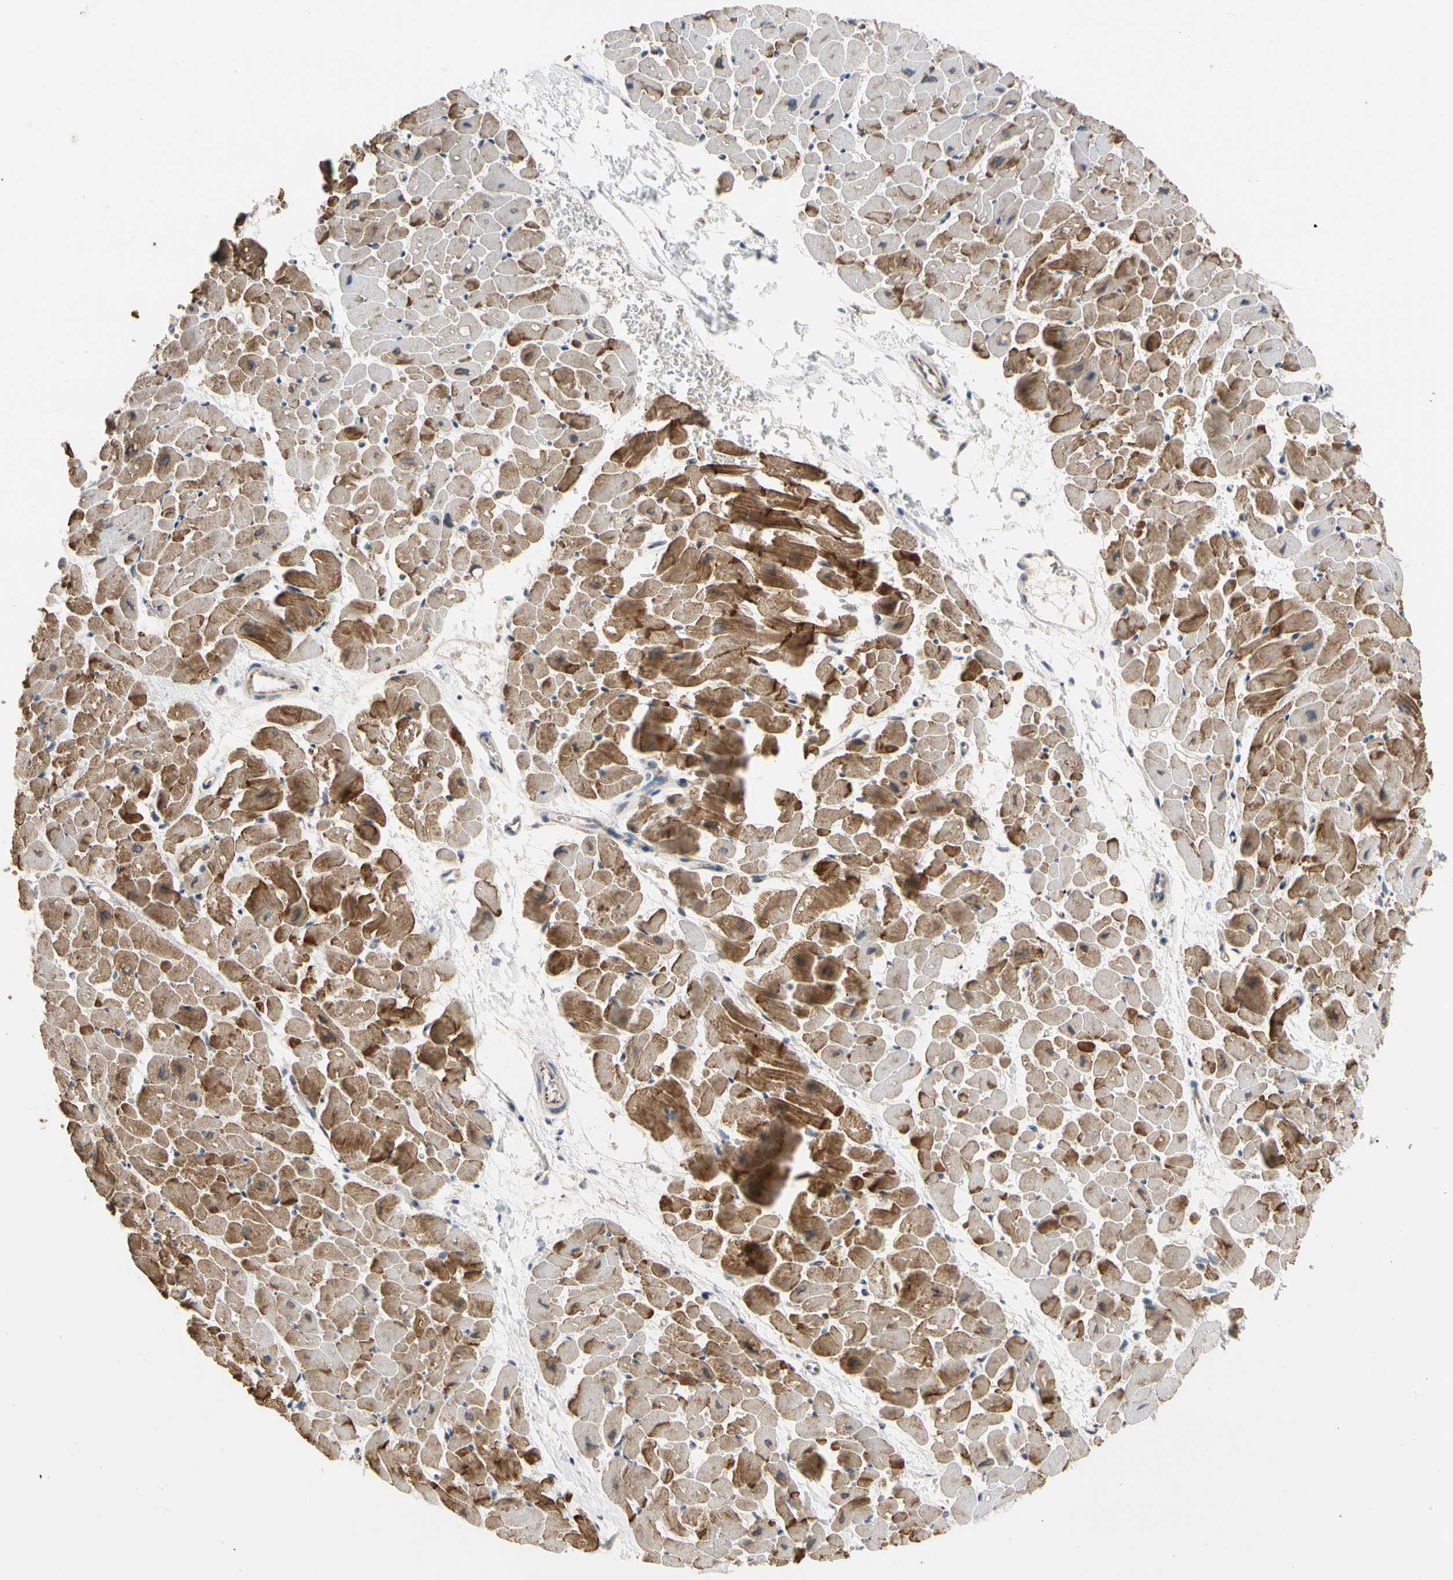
{"staining": {"intensity": "strong", "quantity": "25%-75%", "location": "cytoplasmic/membranous"}, "tissue": "heart muscle", "cell_type": "Cardiomyocytes", "image_type": "normal", "snomed": [{"axis": "morphology", "description": "Normal tissue, NOS"}, {"axis": "topography", "description": "Heart"}], "caption": "Protein staining shows strong cytoplasmic/membranous expression in about 25%-75% of cardiomyocytes in normal heart muscle. Ihc stains the protein in brown and the nuclei are stained blue.", "gene": "GPD2", "patient": {"sex": "male", "age": 45}}